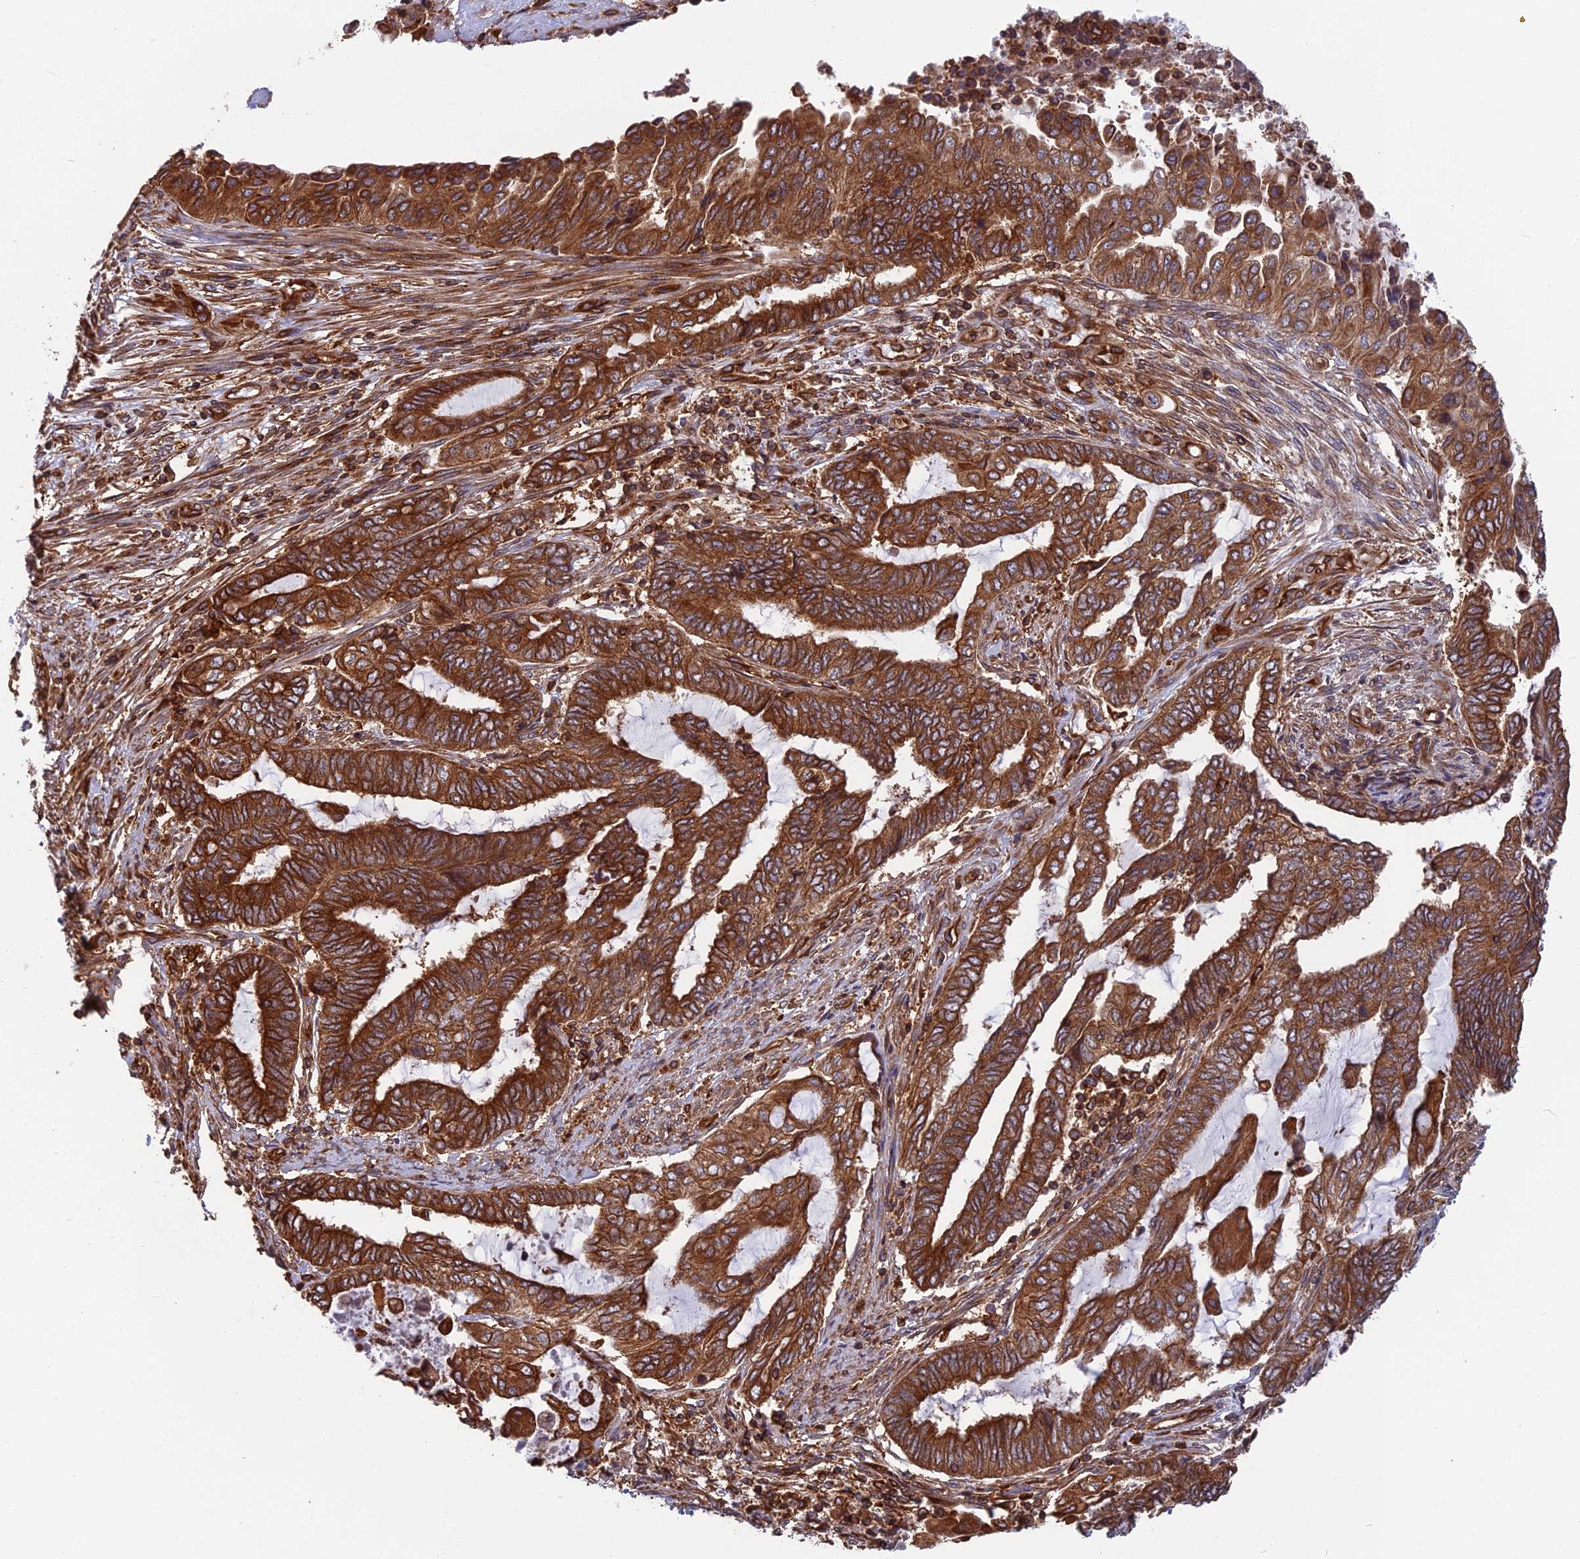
{"staining": {"intensity": "strong", "quantity": ">75%", "location": "cytoplasmic/membranous"}, "tissue": "endometrial cancer", "cell_type": "Tumor cells", "image_type": "cancer", "snomed": [{"axis": "morphology", "description": "Adenocarcinoma, NOS"}, {"axis": "topography", "description": "Uterus"}, {"axis": "topography", "description": "Endometrium"}], "caption": "A brown stain highlights strong cytoplasmic/membranous positivity of a protein in endometrial adenocarcinoma tumor cells.", "gene": "WDR1", "patient": {"sex": "female", "age": 70}}